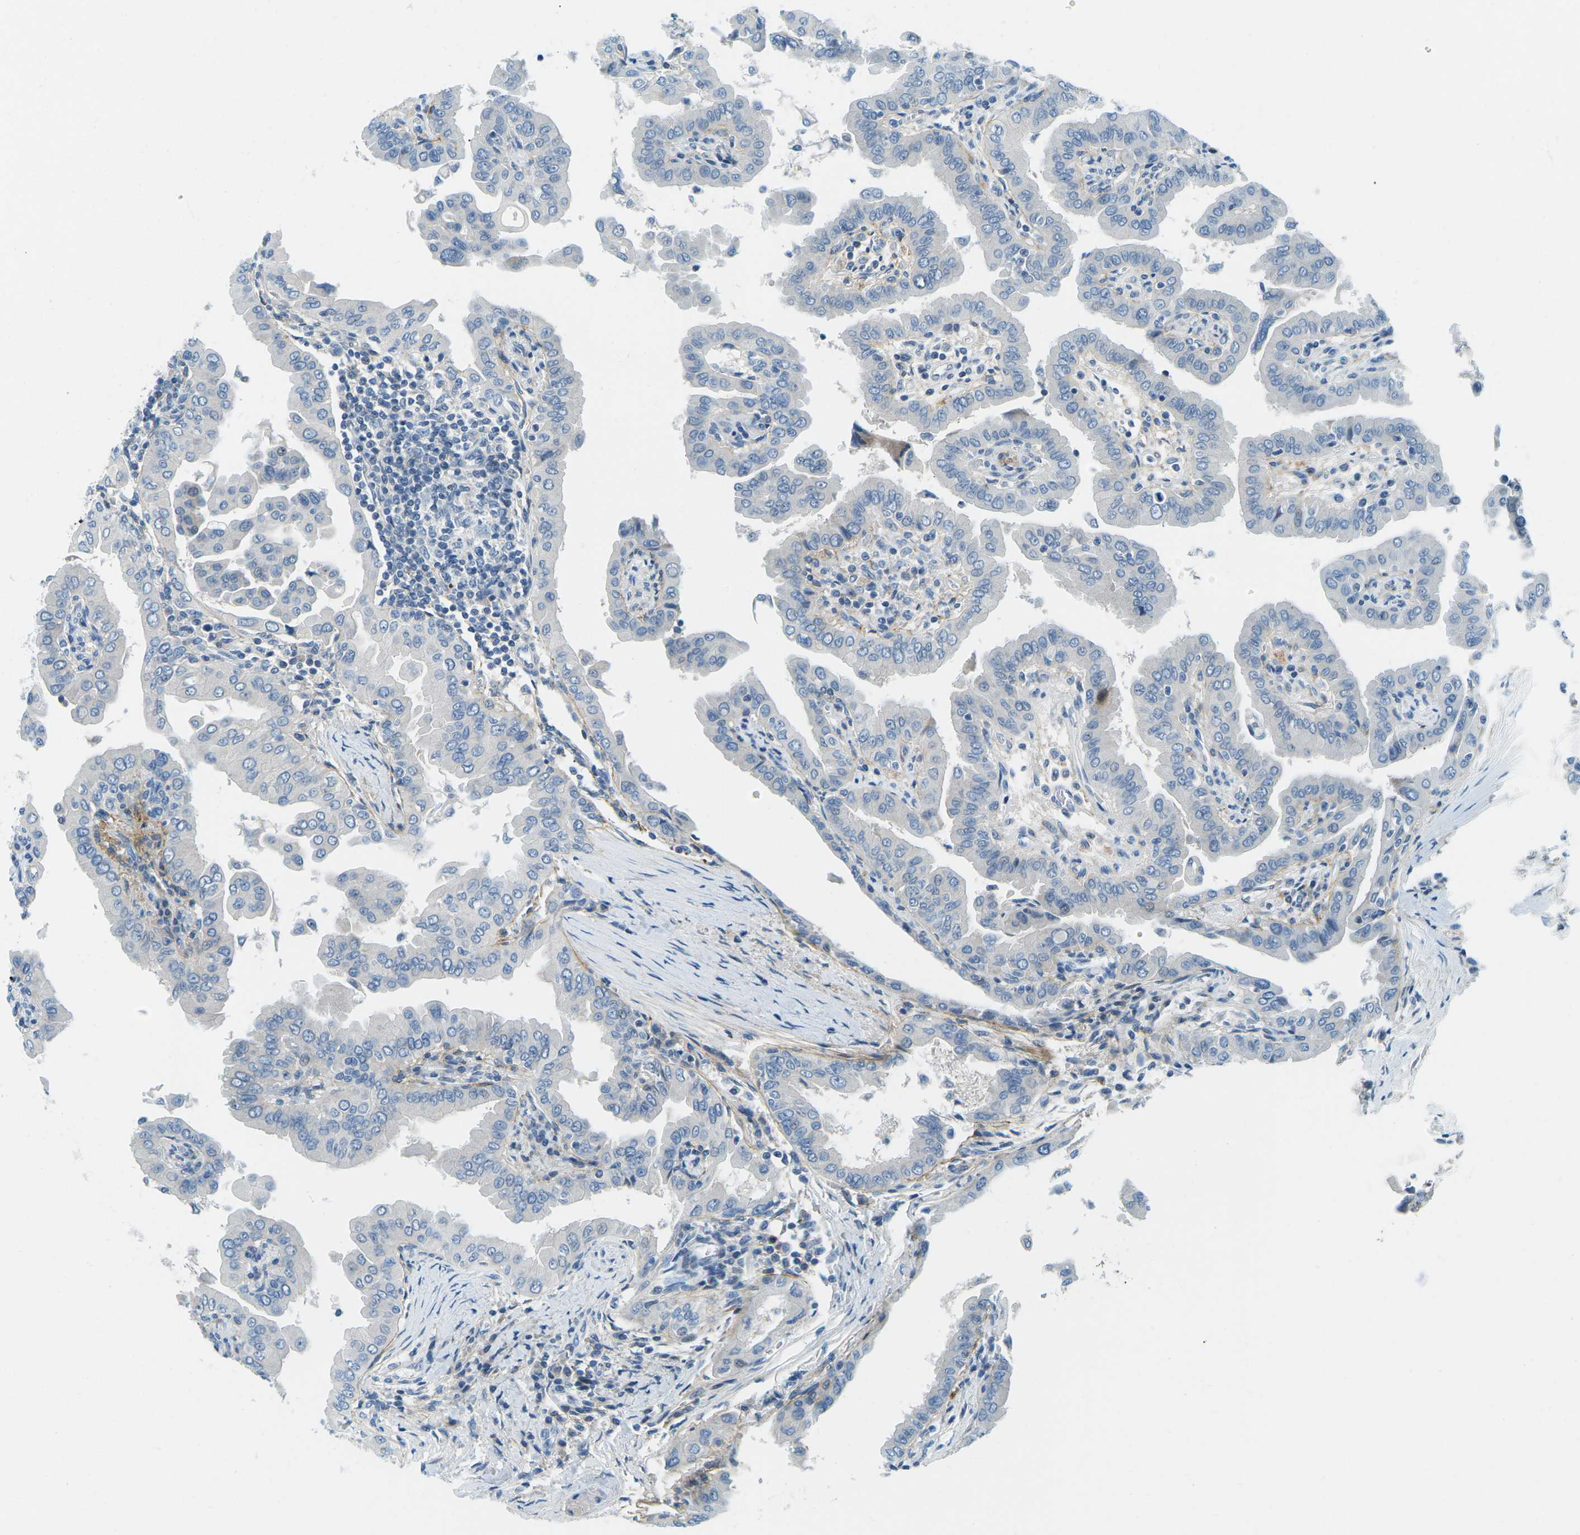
{"staining": {"intensity": "negative", "quantity": "none", "location": "none"}, "tissue": "thyroid cancer", "cell_type": "Tumor cells", "image_type": "cancer", "snomed": [{"axis": "morphology", "description": "Papillary adenocarcinoma, NOS"}, {"axis": "topography", "description": "Thyroid gland"}], "caption": "High magnification brightfield microscopy of thyroid cancer stained with DAB (3,3'-diaminobenzidine) (brown) and counterstained with hematoxylin (blue): tumor cells show no significant staining.", "gene": "CFB", "patient": {"sex": "male", "age": 33}}